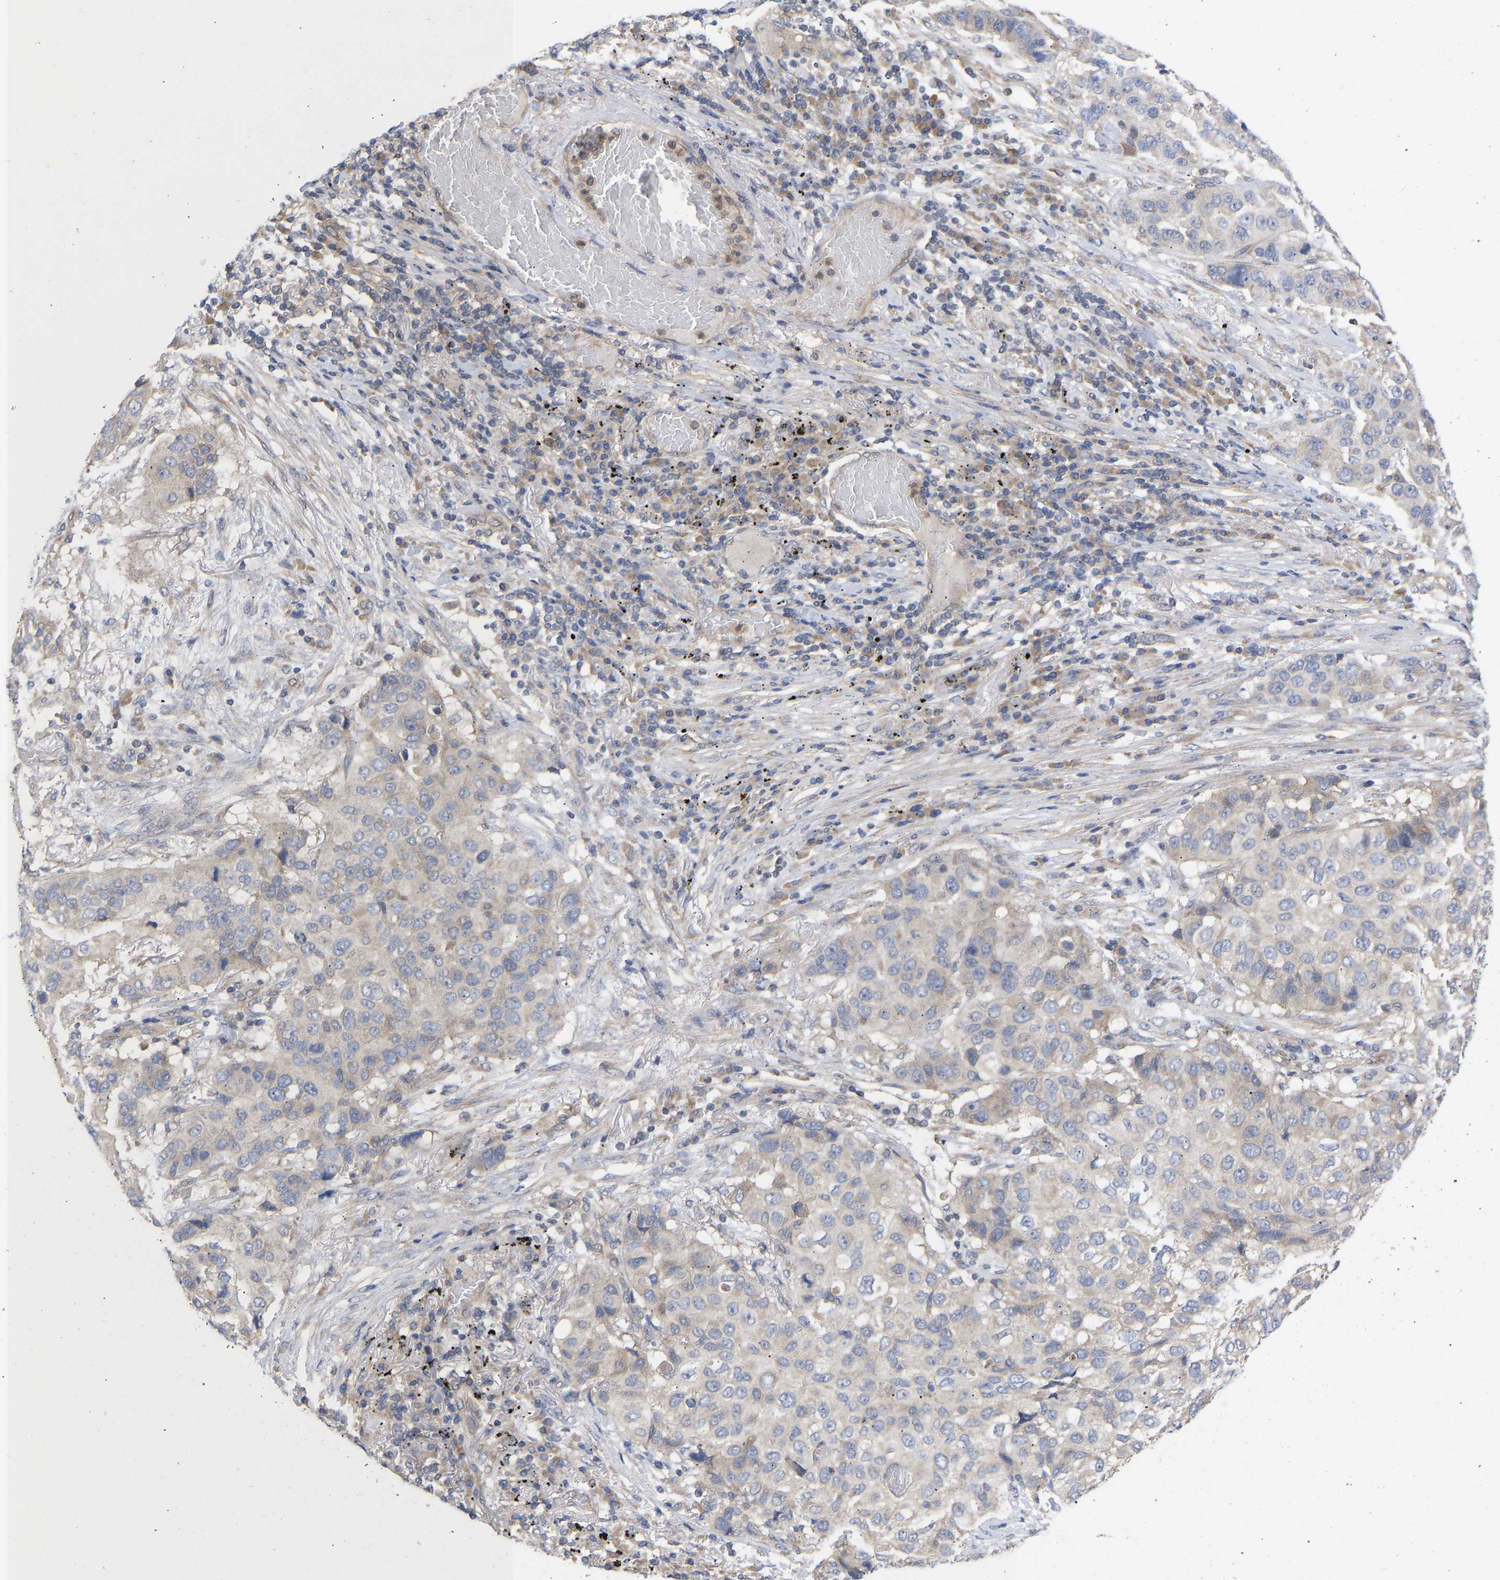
{"staining": {"intensity": "negative", "quantity": "none", "location": "none"}, "tissue": "lung cancer", "cell_type": "Tumor cells", "image_type": "cancer", "snomed": [{"axis": "morphology", "description": "Squamous cell carcinoma, NOS"}, {"axis": "topography", "description": "Lung"}], "caption": "Immunohistochemistry micrograph of human lung squamous cell carcinoma stained for a protein (brown), which shows no staining in tumor cells. (Stains: DAB IHC with hematoxylin counter stain, Microscopy: brightfield microscopy at high magnification).", "gene": "MAP2K3", "patient": {"sex": "male", "age": 57}}